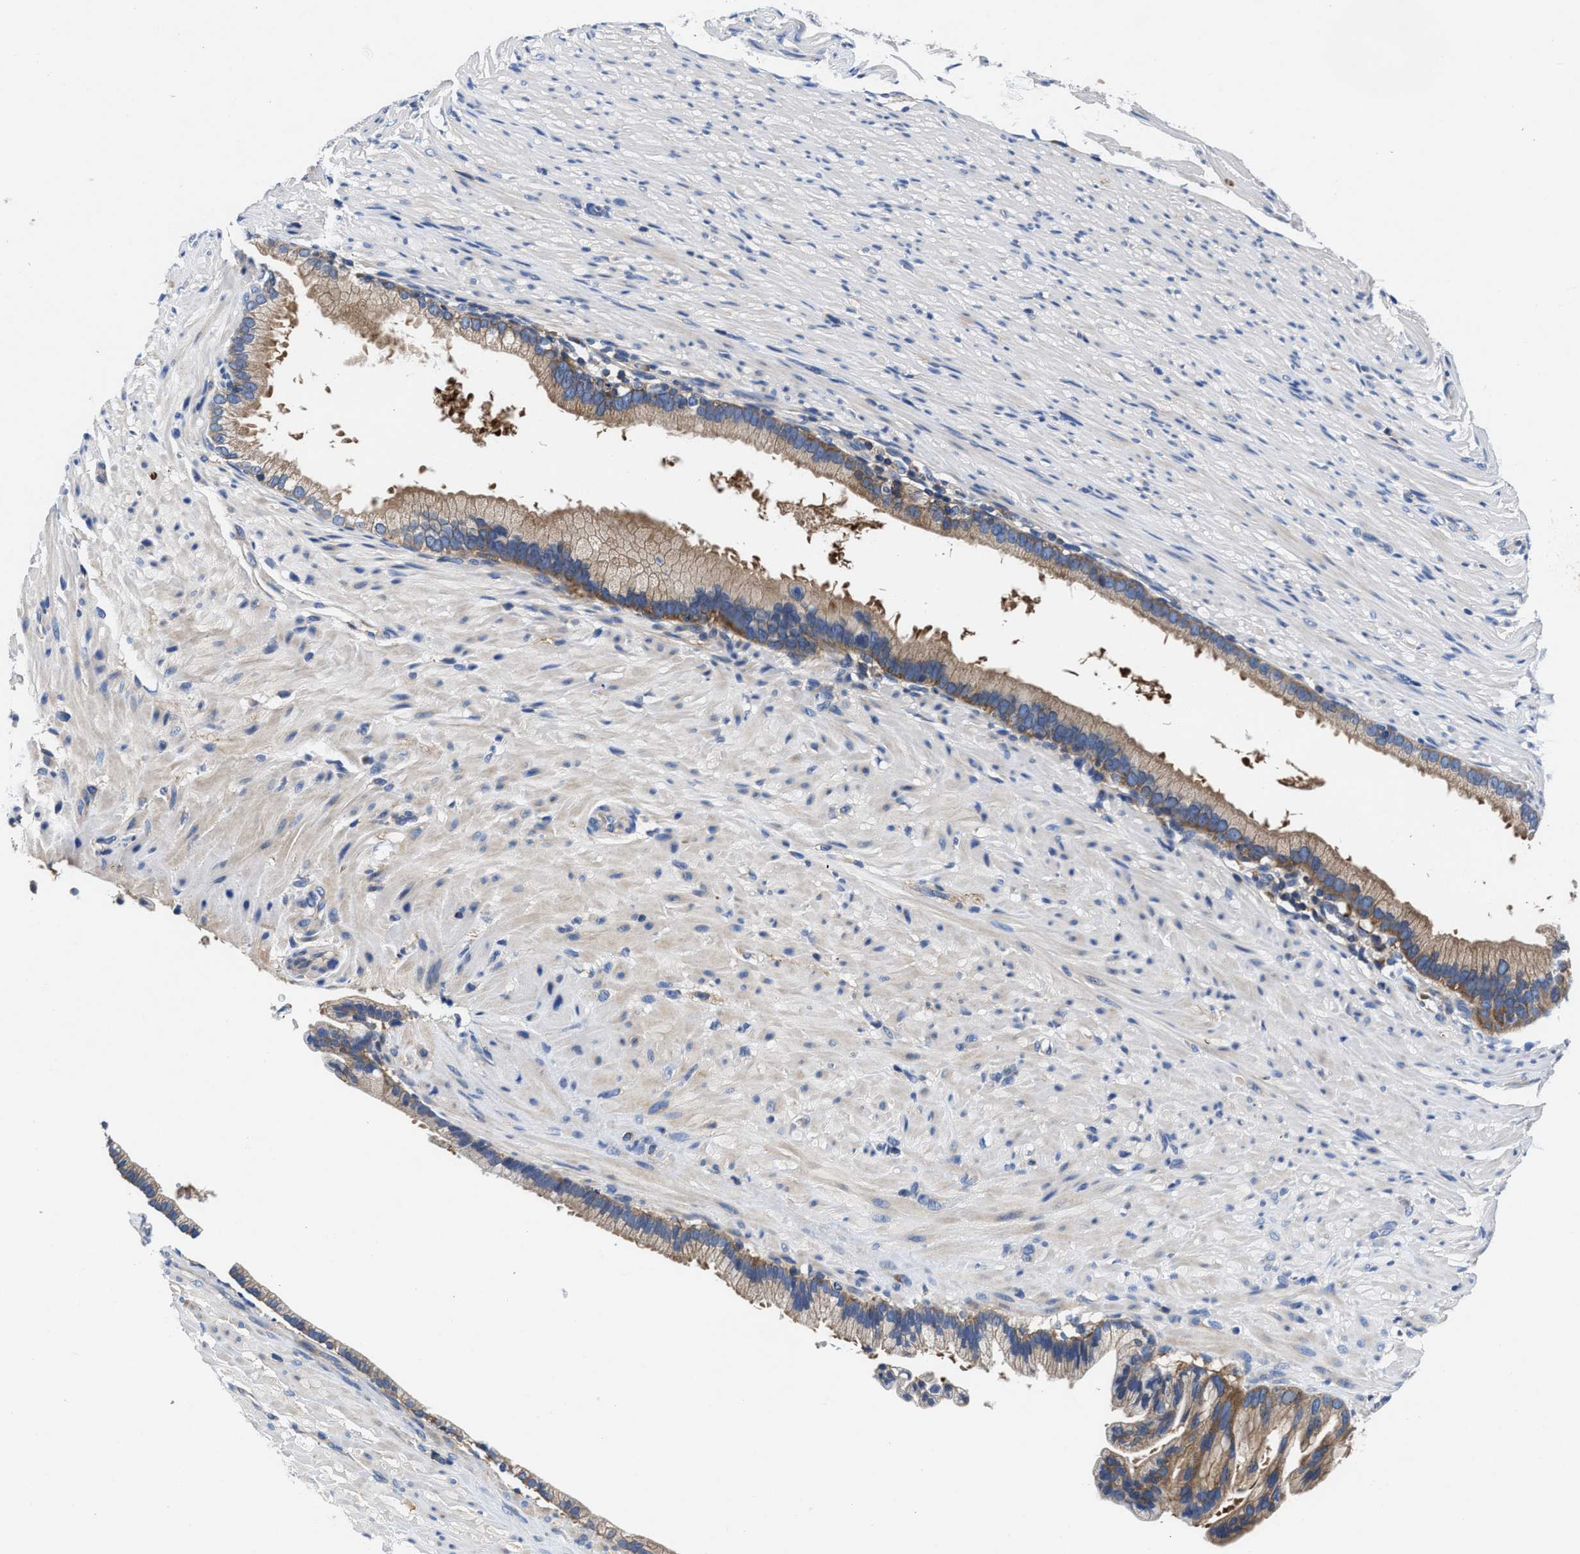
{"staining": {"intensity": "moderate", "quantity": "25%-75%", "location": "cytoplasmic/membranous"}, "tissue": "pancreatic cancer", "cell_type": "Tumor cells", "image_type": "cancer", "snomed": [{"axis": "morphology", "description": "Adenocarcinoma, NOS"}, {"axis": "topography", "description": "Pancreas"}], "caption": "The micrograph demonstrates a brown stain indicating the presence of a protein in the cytoplasmic/membranous of tumor cells in pancreatic adenocarcinoma.", "gene": "PHLPP1", "patient": {"sex": "male", "age": 69}}